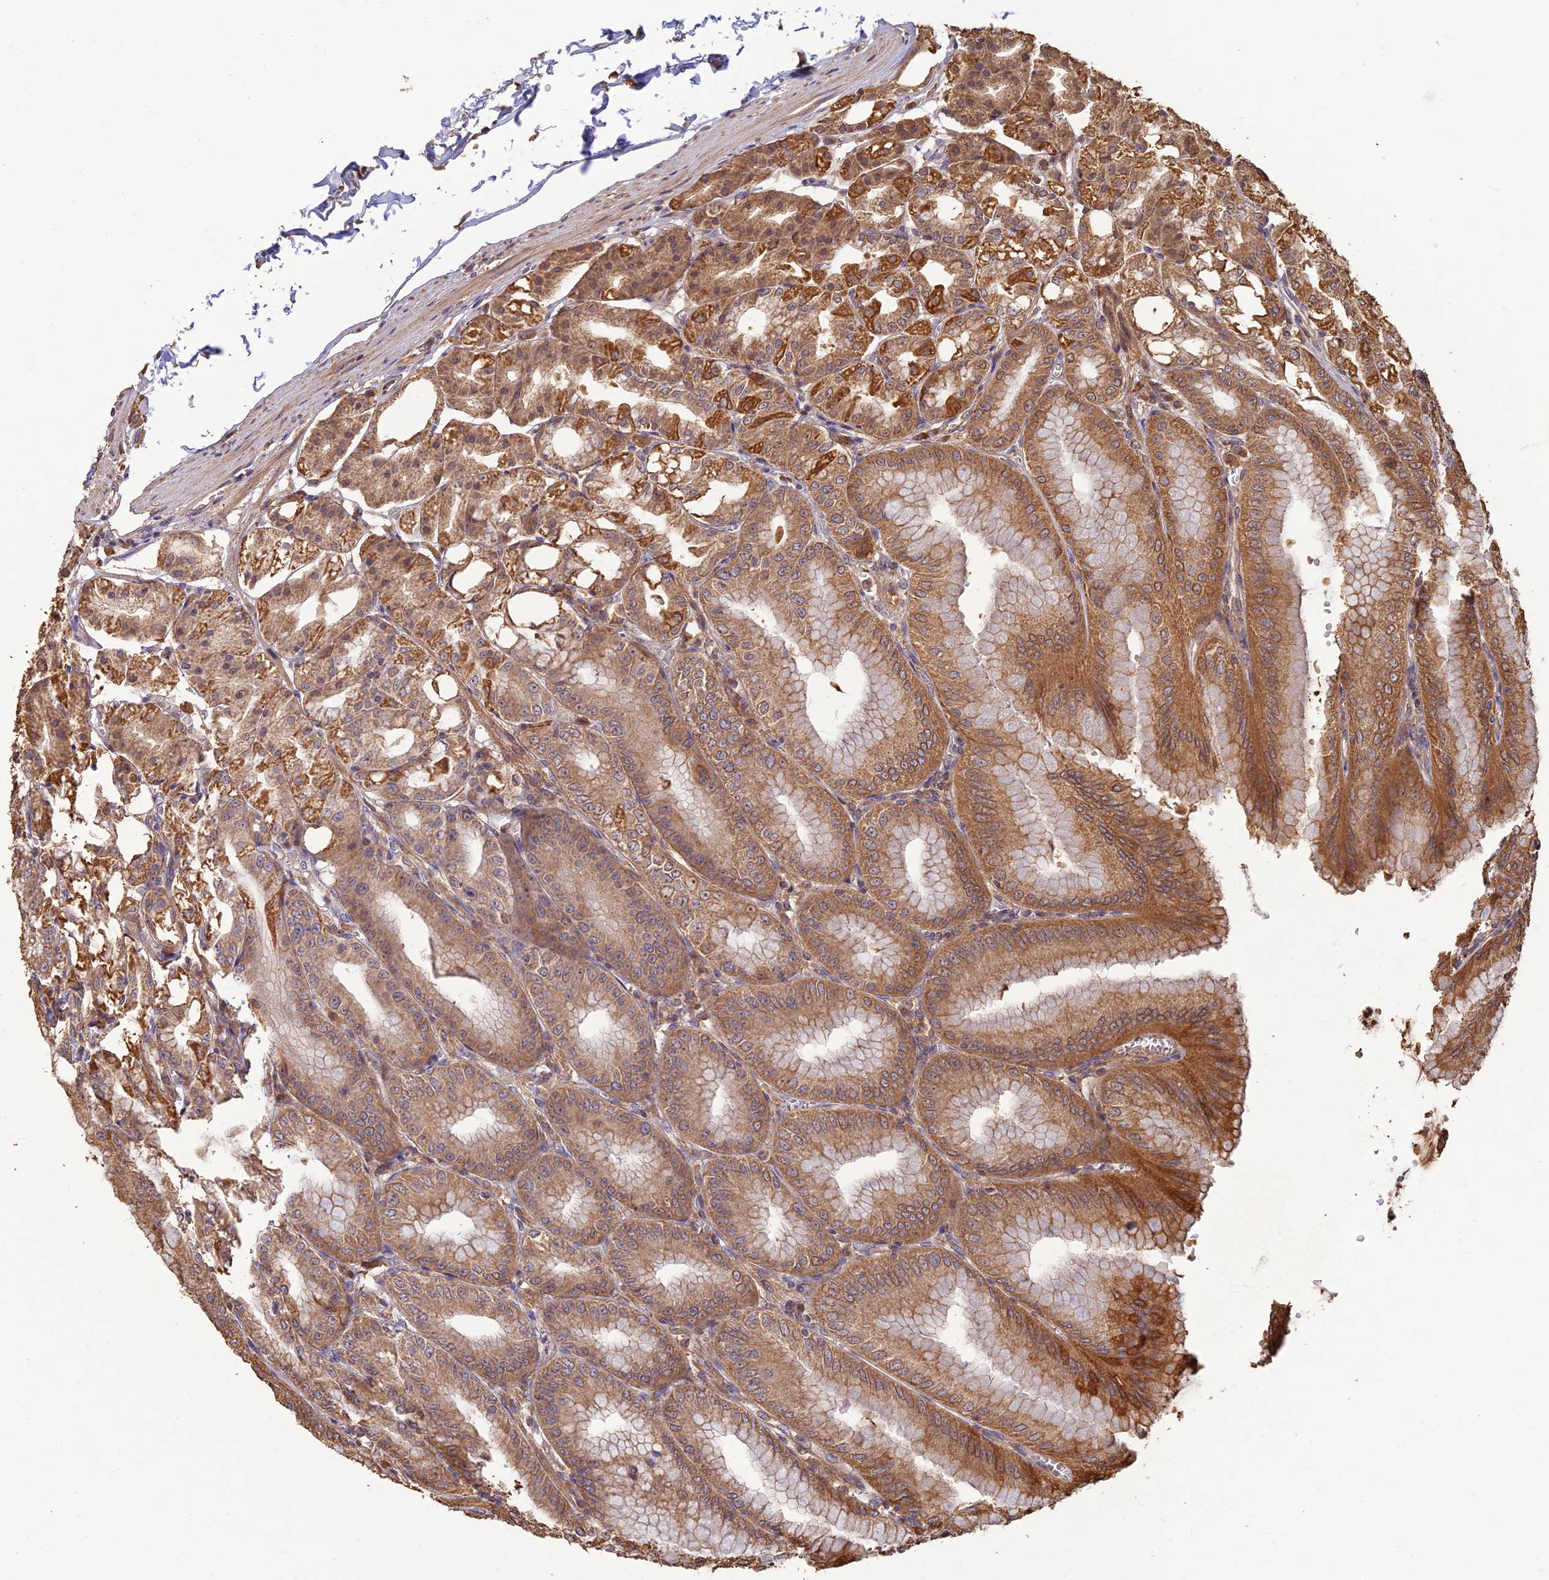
{"staining": {"intensity": "strong", "quantity": "25%-75%", "location": "cytoplasmic/membranous"}, "tissue": "stomach", "cell_type": "Glandular cells", "image_type": "normal", "snomed": [{"axis": "morphology", "description": "Normal tissue, NOS"}, {"axis": "topography", "description": "Stomach, lower"}], "caption": "Protein analysis of normal stomach exhibits strong cytoplasmic/membranous staining in approximately 25%-75% of glandular cells.", "gene": "CORO1C", "patient": {"sex": "male", "age": 71}}